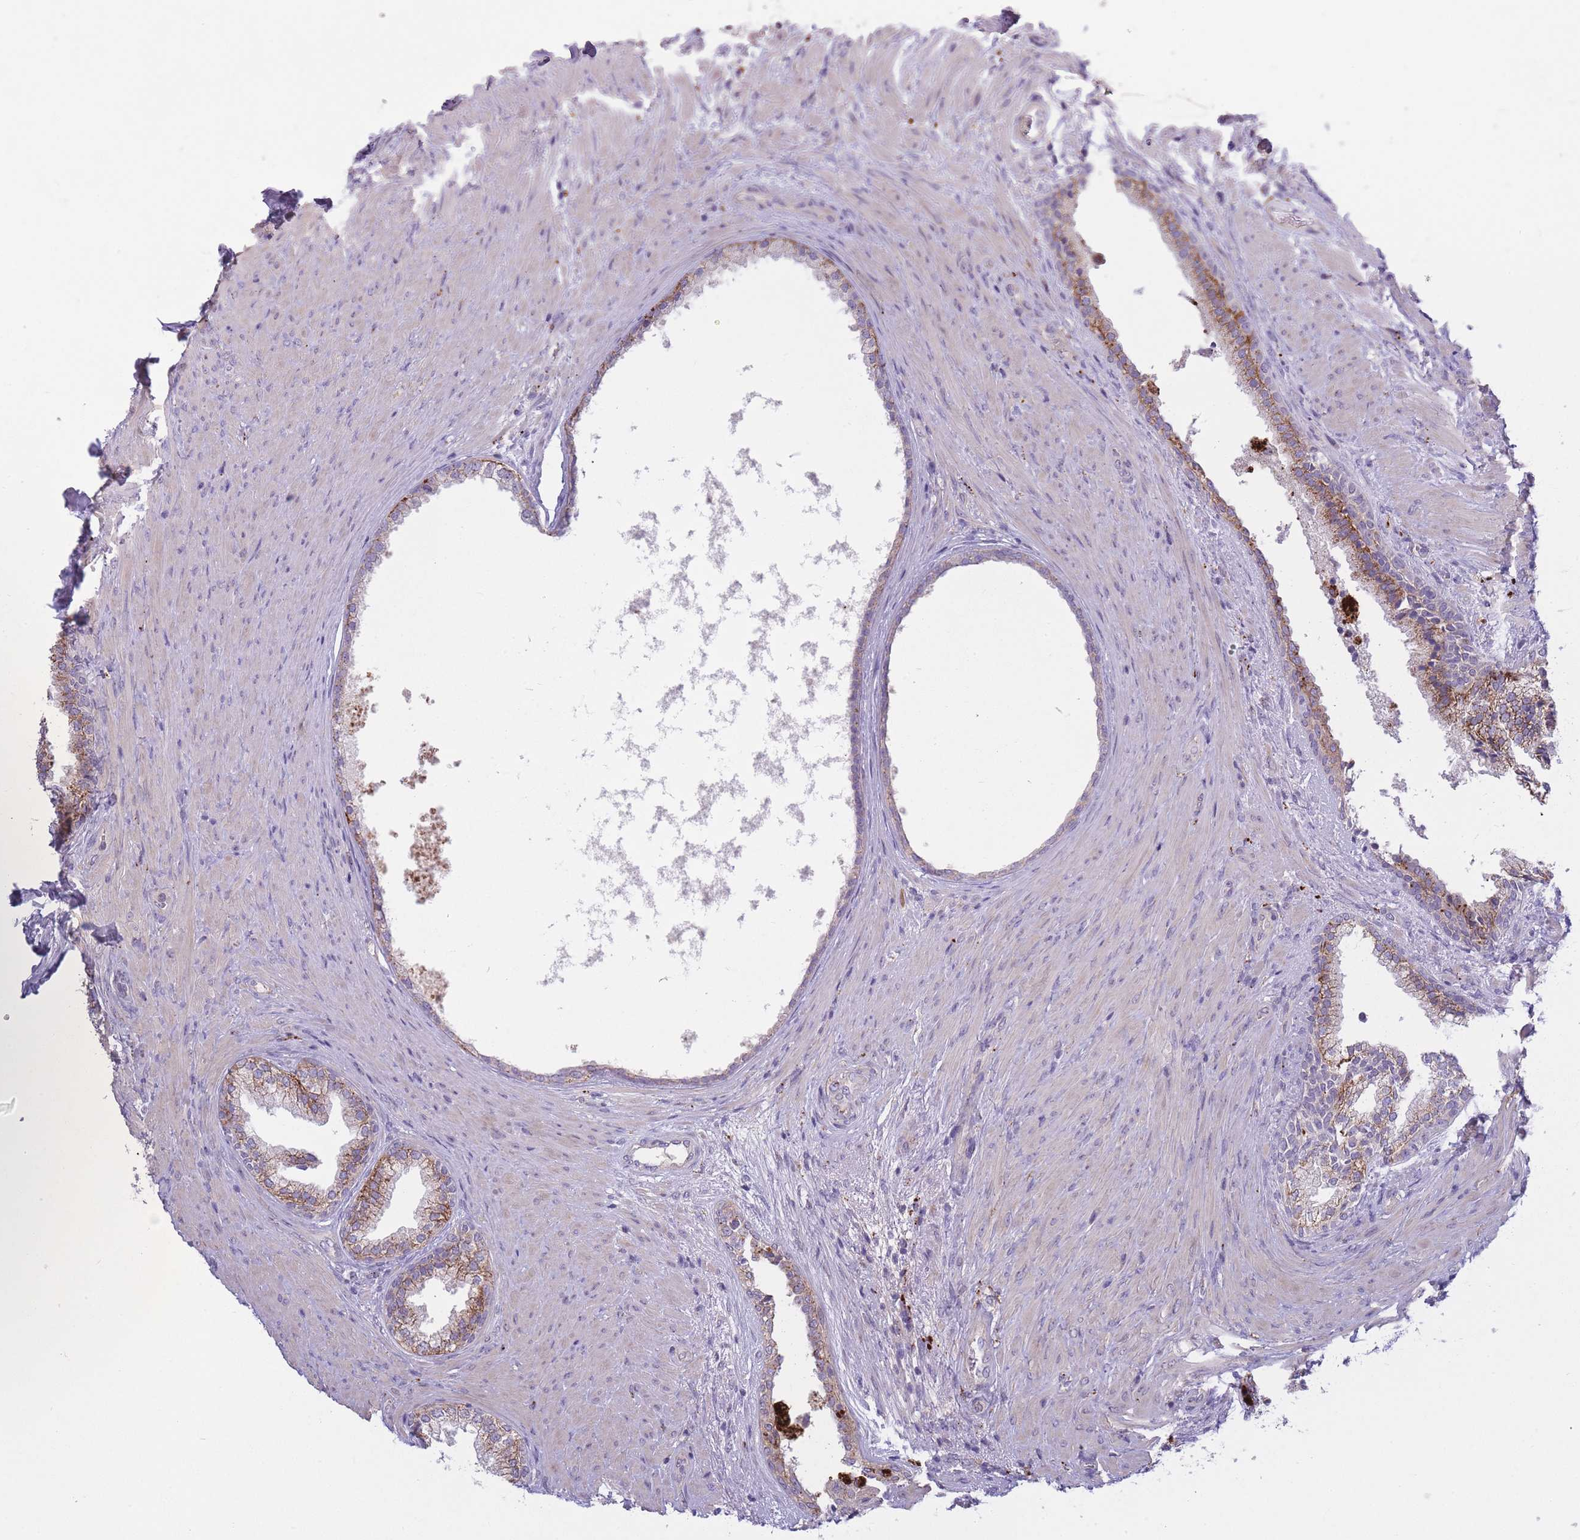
{"staining": {"intensity": "weak", "quantity": "<25%", "location": "cytoplasmic/membranous"}, "tissue": "prostate", "cell_type": "Glandular cells", "image_type": "normal", "snomed": [{"axis": "morphology", "description": "Normal tissue, NOS"}, {"axis": "topography", "description": "Prostate"}], "caption": "This is an immunohistochemistry (IHC) photomicrograph of benign prostate. There is no expression in glandular cells.", "gene": "TRIM61", "patient": {"sex": "male", "age": 76}}